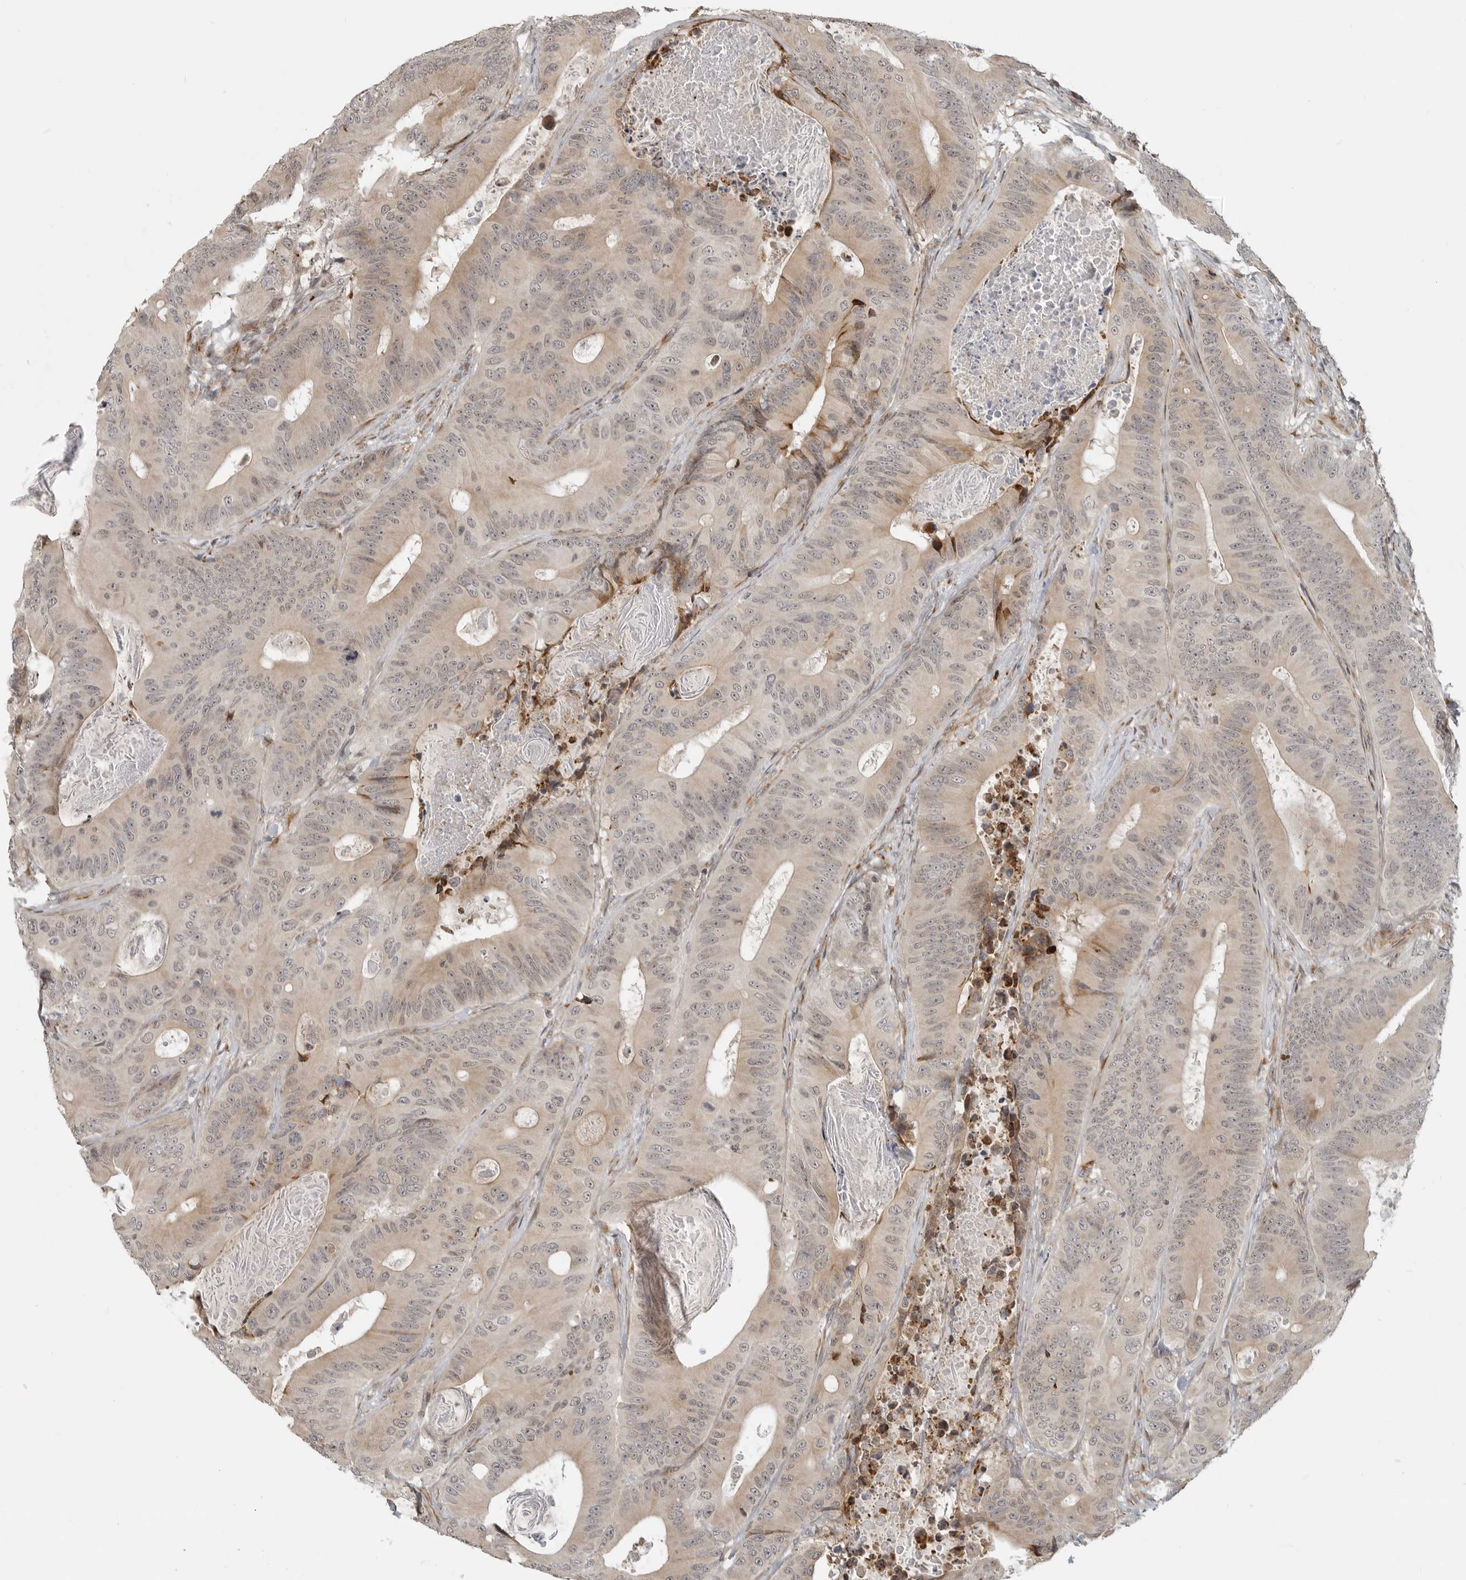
{"staining": {"intensity": "moderate", "quantity": "25%-75%", "location": "cytoplasmic/membranous"}, "tissue": "colorectal cancer", "cell_type": "Tumor cells", "image_type": "cancer", "snomed": [{"axis": "morphology", "description": "Adenocarcinoma, NOS"}, {"axis": "topography", "description": "Colon"}], "caption": "A histopathology image of adenocarcinoma (colorectal) stained for a protein displays moderate cytoplasmic/membranous brown staining in tumor cells.", "gene": "CEP295NL", "patient": {"sex": "male", "age": 83}}